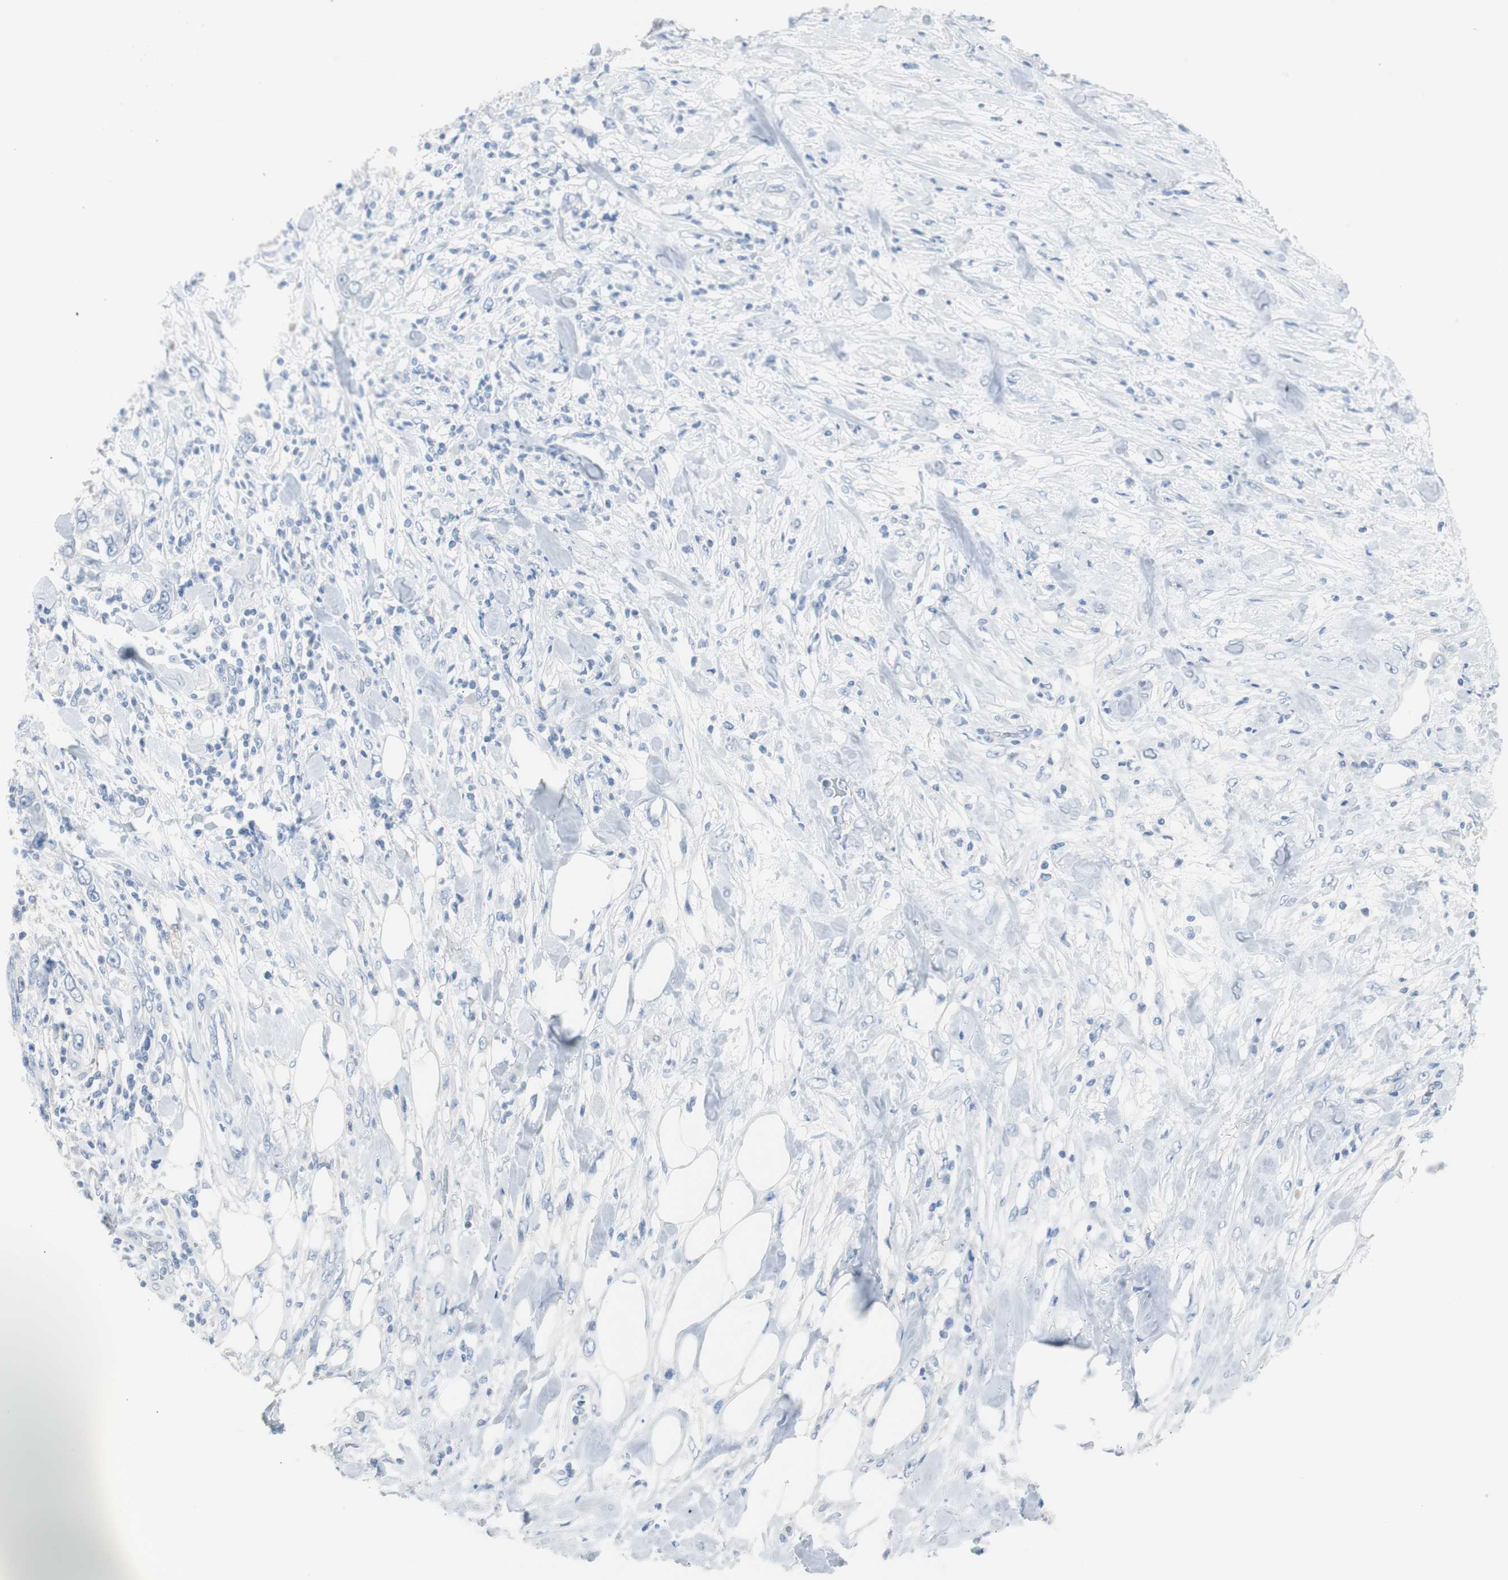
{"staining": {"intensity": "negative", "quantity": "none", "location": "none"}, "tissue": "urothelial cancer", "cell_type": "Tumor cells", "image_type": "cancer", "snomed": [{"axis": "morphology", "description": "Urothelial carcinoma, High grade"}, {"axis": "topography", "description": "Urinary bladder"}], "caption": "The image displays no staining of tumor cells in urothelial cancer.", "gene": "S100A7", "patient": {"sex": "female", "age": 80}}